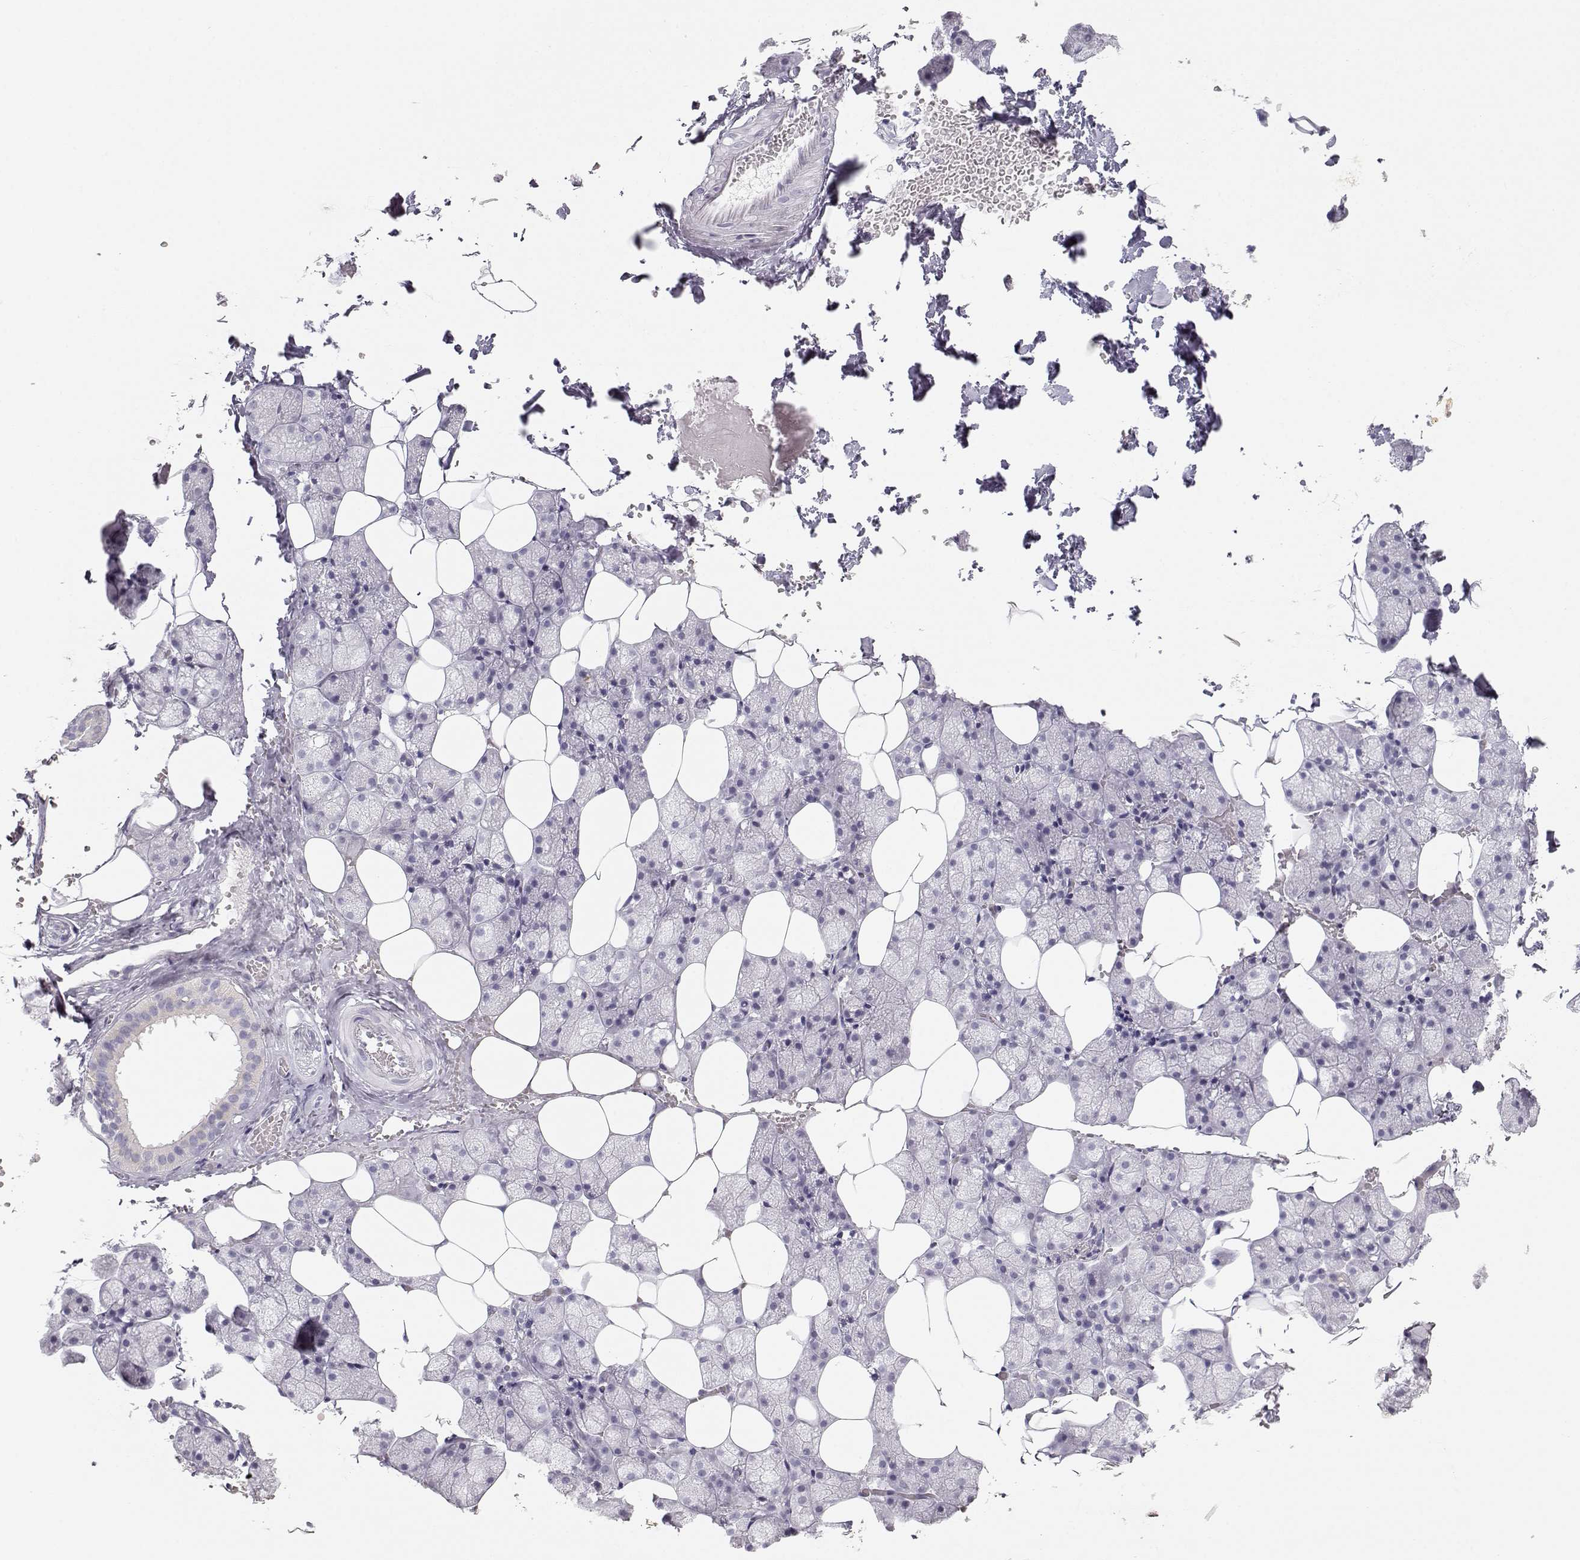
{"staining": {"intensity": "negative", "quantity": "none", "location": "none"}, "tissue": "salivary gland", "cell_type": "Glandular cells", "image_type": "normal", "snomed": [{"axis": "morphology", "description": "Normal tissue, NOS"}, {"axis": "topography", "description": "Salivary gland"}], "caption": "Immunohistochemical staining of unremarkable human salivary gland shows no significant staining in glandular cells.", "gene": "FAM166A", "patient": {"sex": "male", "age": 38}}